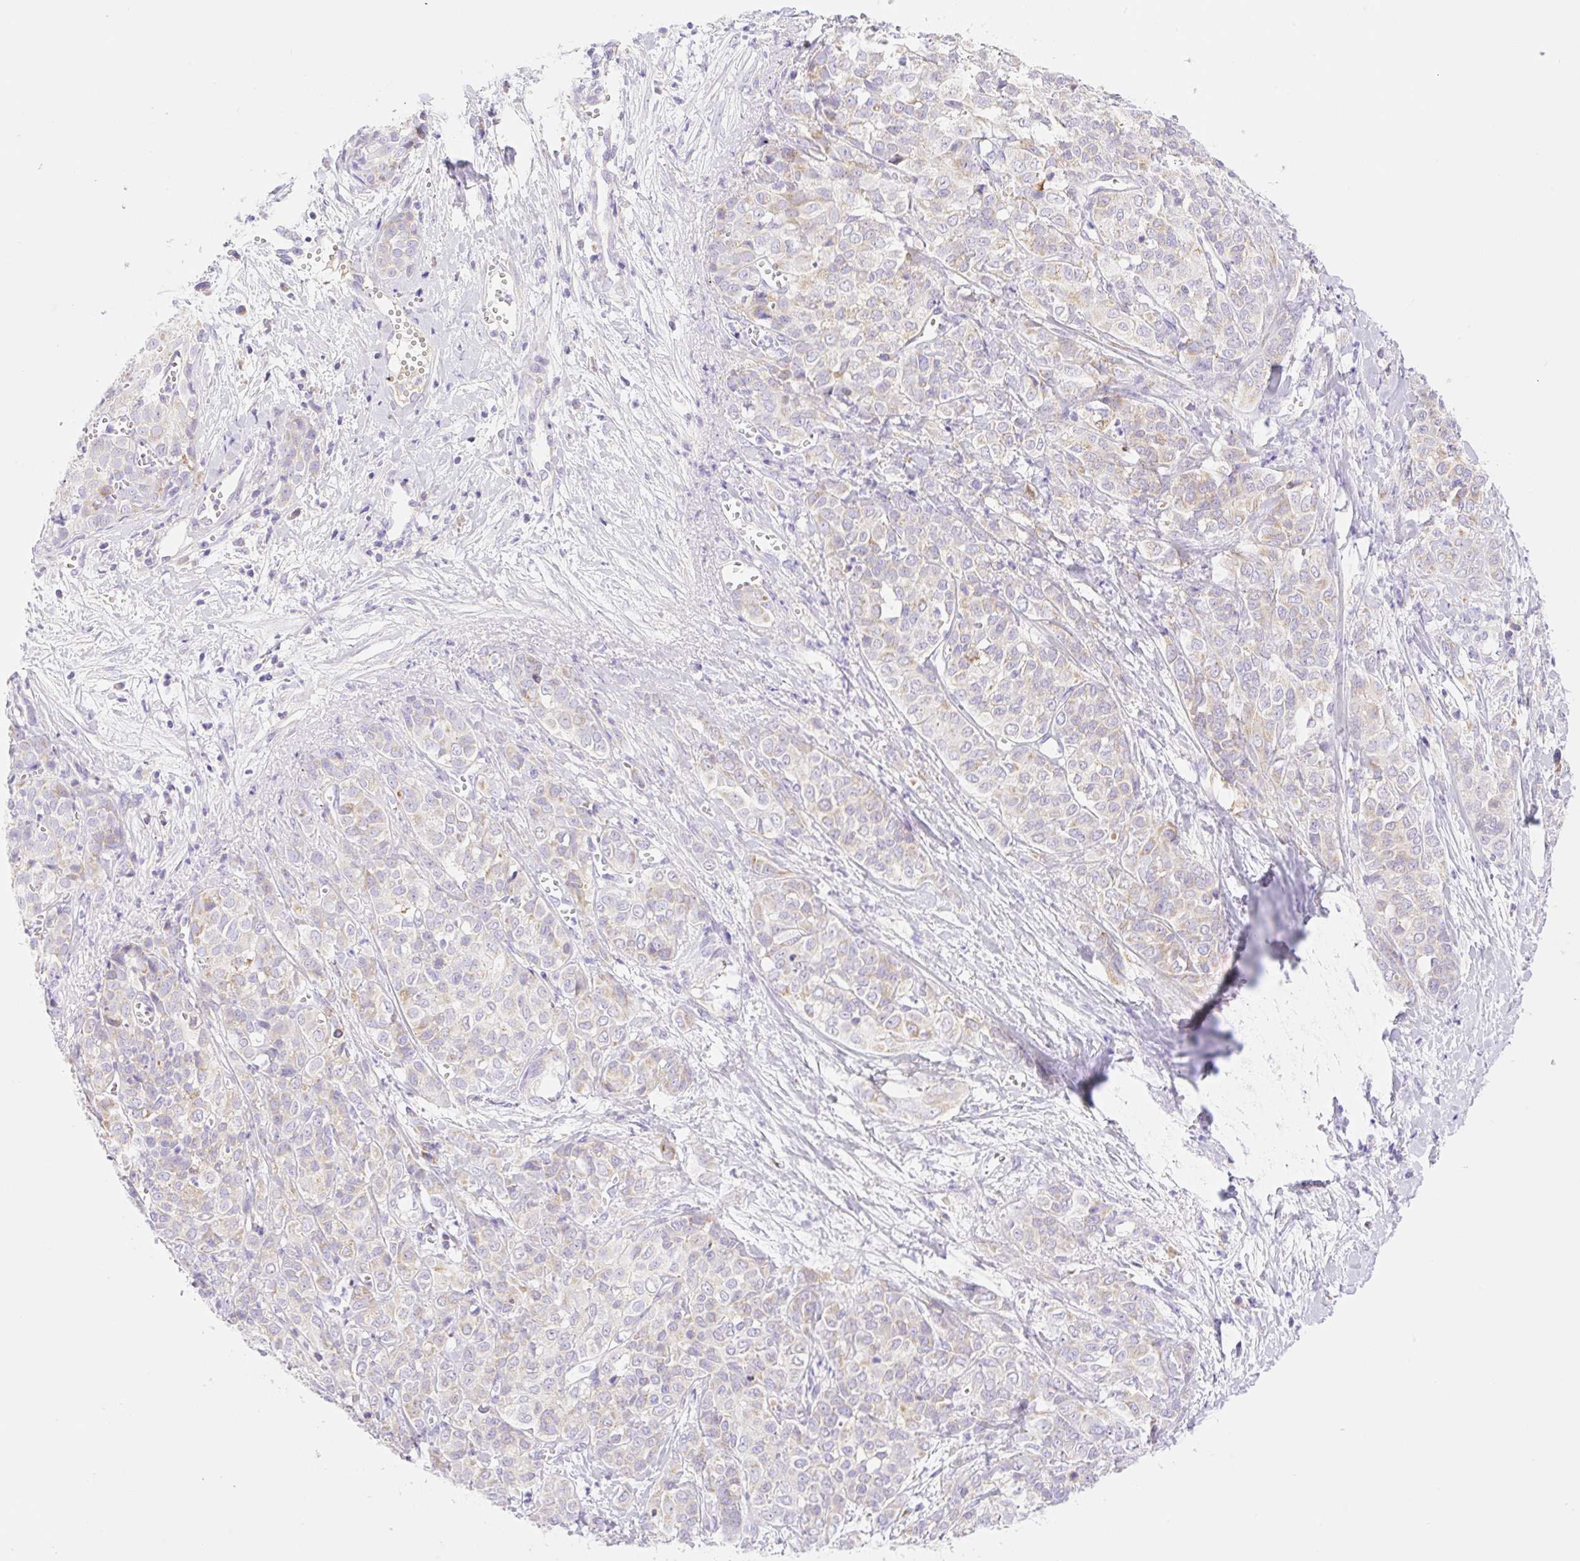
{"staining": {"intensity": "weak", "quantity": "<25%", "location": "cytoplasmic/membranous"}, "tissue": "liver cancer", "cell_type": "Tumor cells", "image_type": "cancer", "snomed": [{"axis": "morphology", "description": "Cholangiocarcinoma"}, {"axis": "topography", "description": "Liver"}], "caption": "DAB (3,3'-diaminobenzidine) immunohistochemical staining of human liver cancer (cholangiocarcinoma) shows no significant expression in tumor cells.", "gene": "ETNK2", "patient": {"sex": "female", "age": 77}}